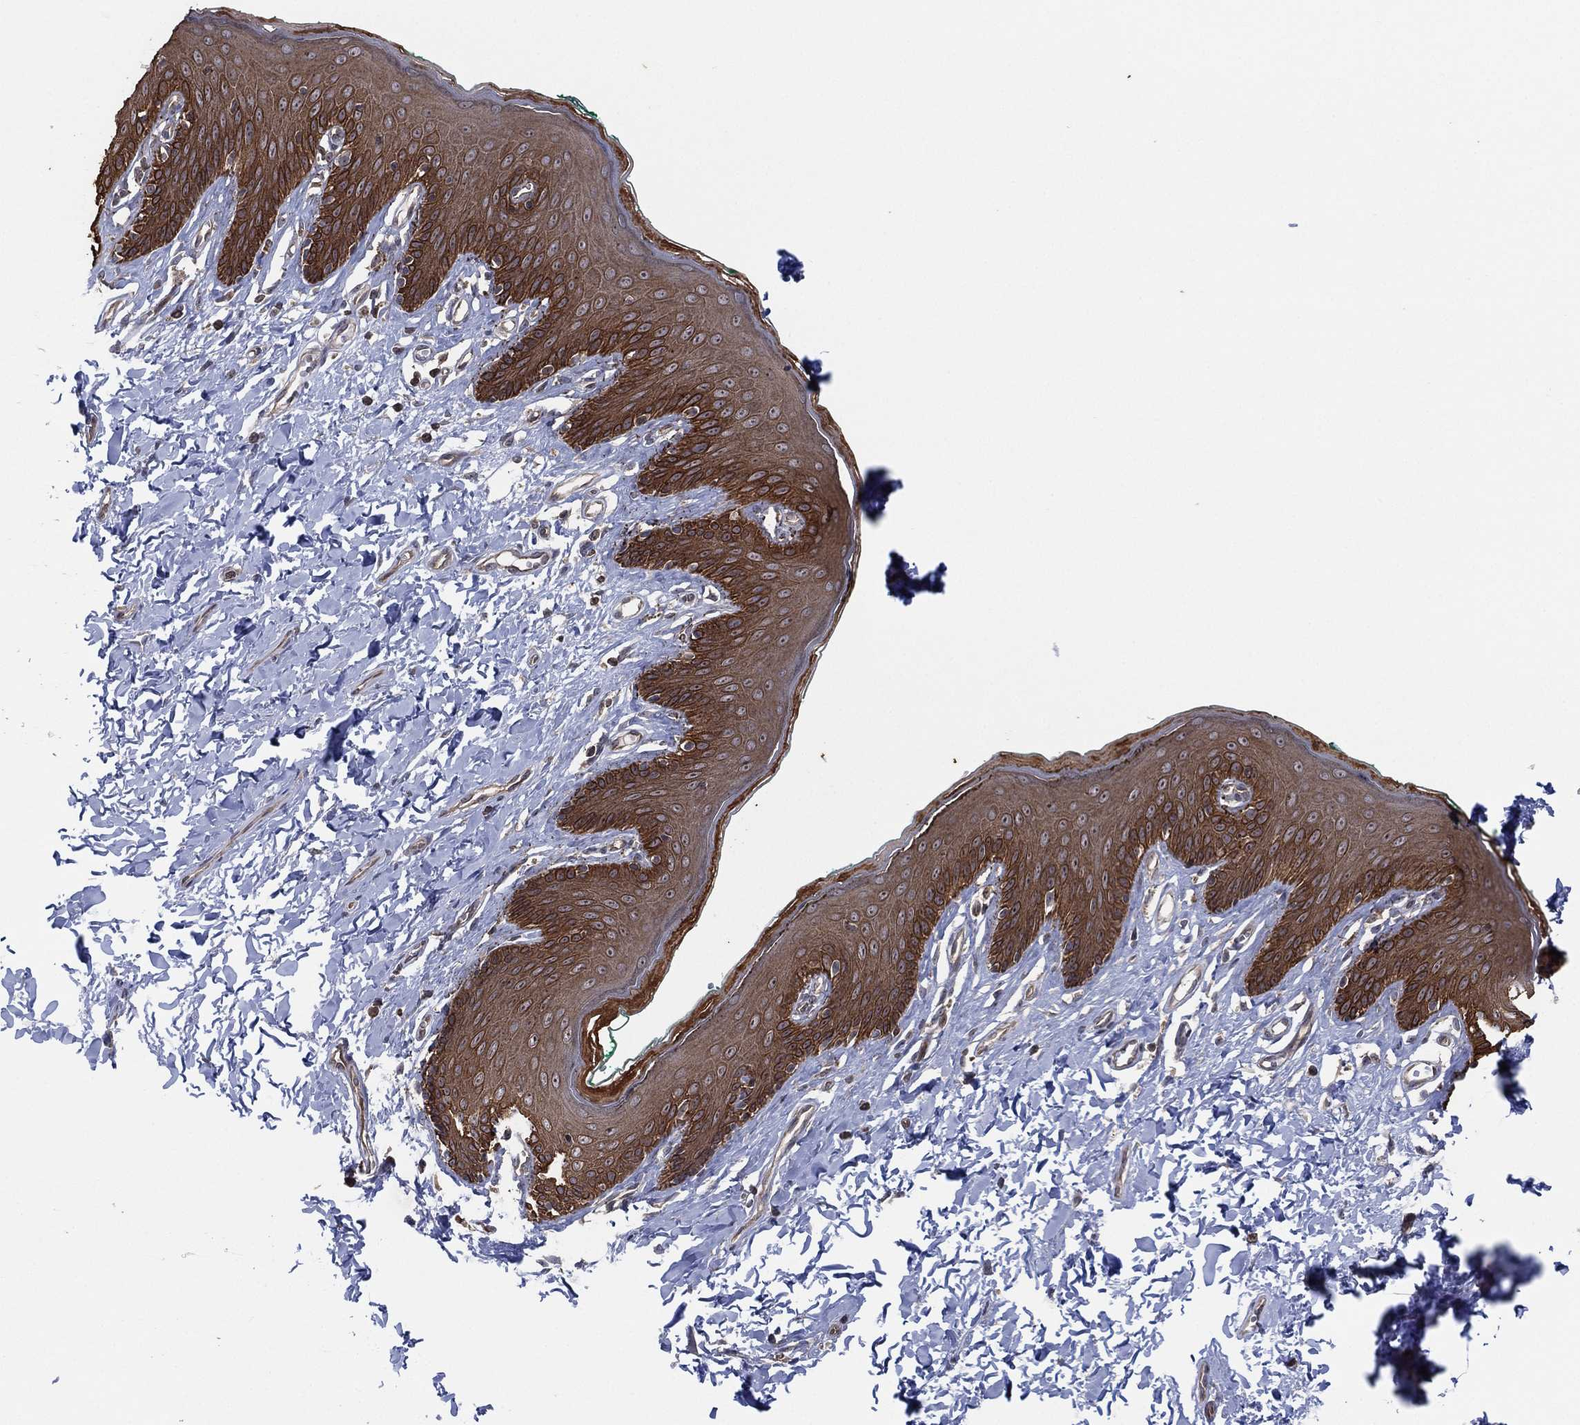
{"staining": {"intensity": "strong", "quantity": ">75%", "location": "cytoplasmic/membranous"}, "tissue": "skin", "cell_type": "Epidermal cells", "image_type": "normal", "snomed": [{"axis": "morphology", "description": "Normal tissue, NOS"}, {"axis": "topography", "description": "Vulva"}], "caption": "An image of human skin stained for a protein exhibits strong cytoplasmic/membranous brown staining in epidermal cells. The protein of interest is stained brown, and the nuclei are stained in blue (DAB IHC with brightfield microscopy, high magnification).", "gene": "TMCO1", "patient": {"sex": "female", "age": 66}}